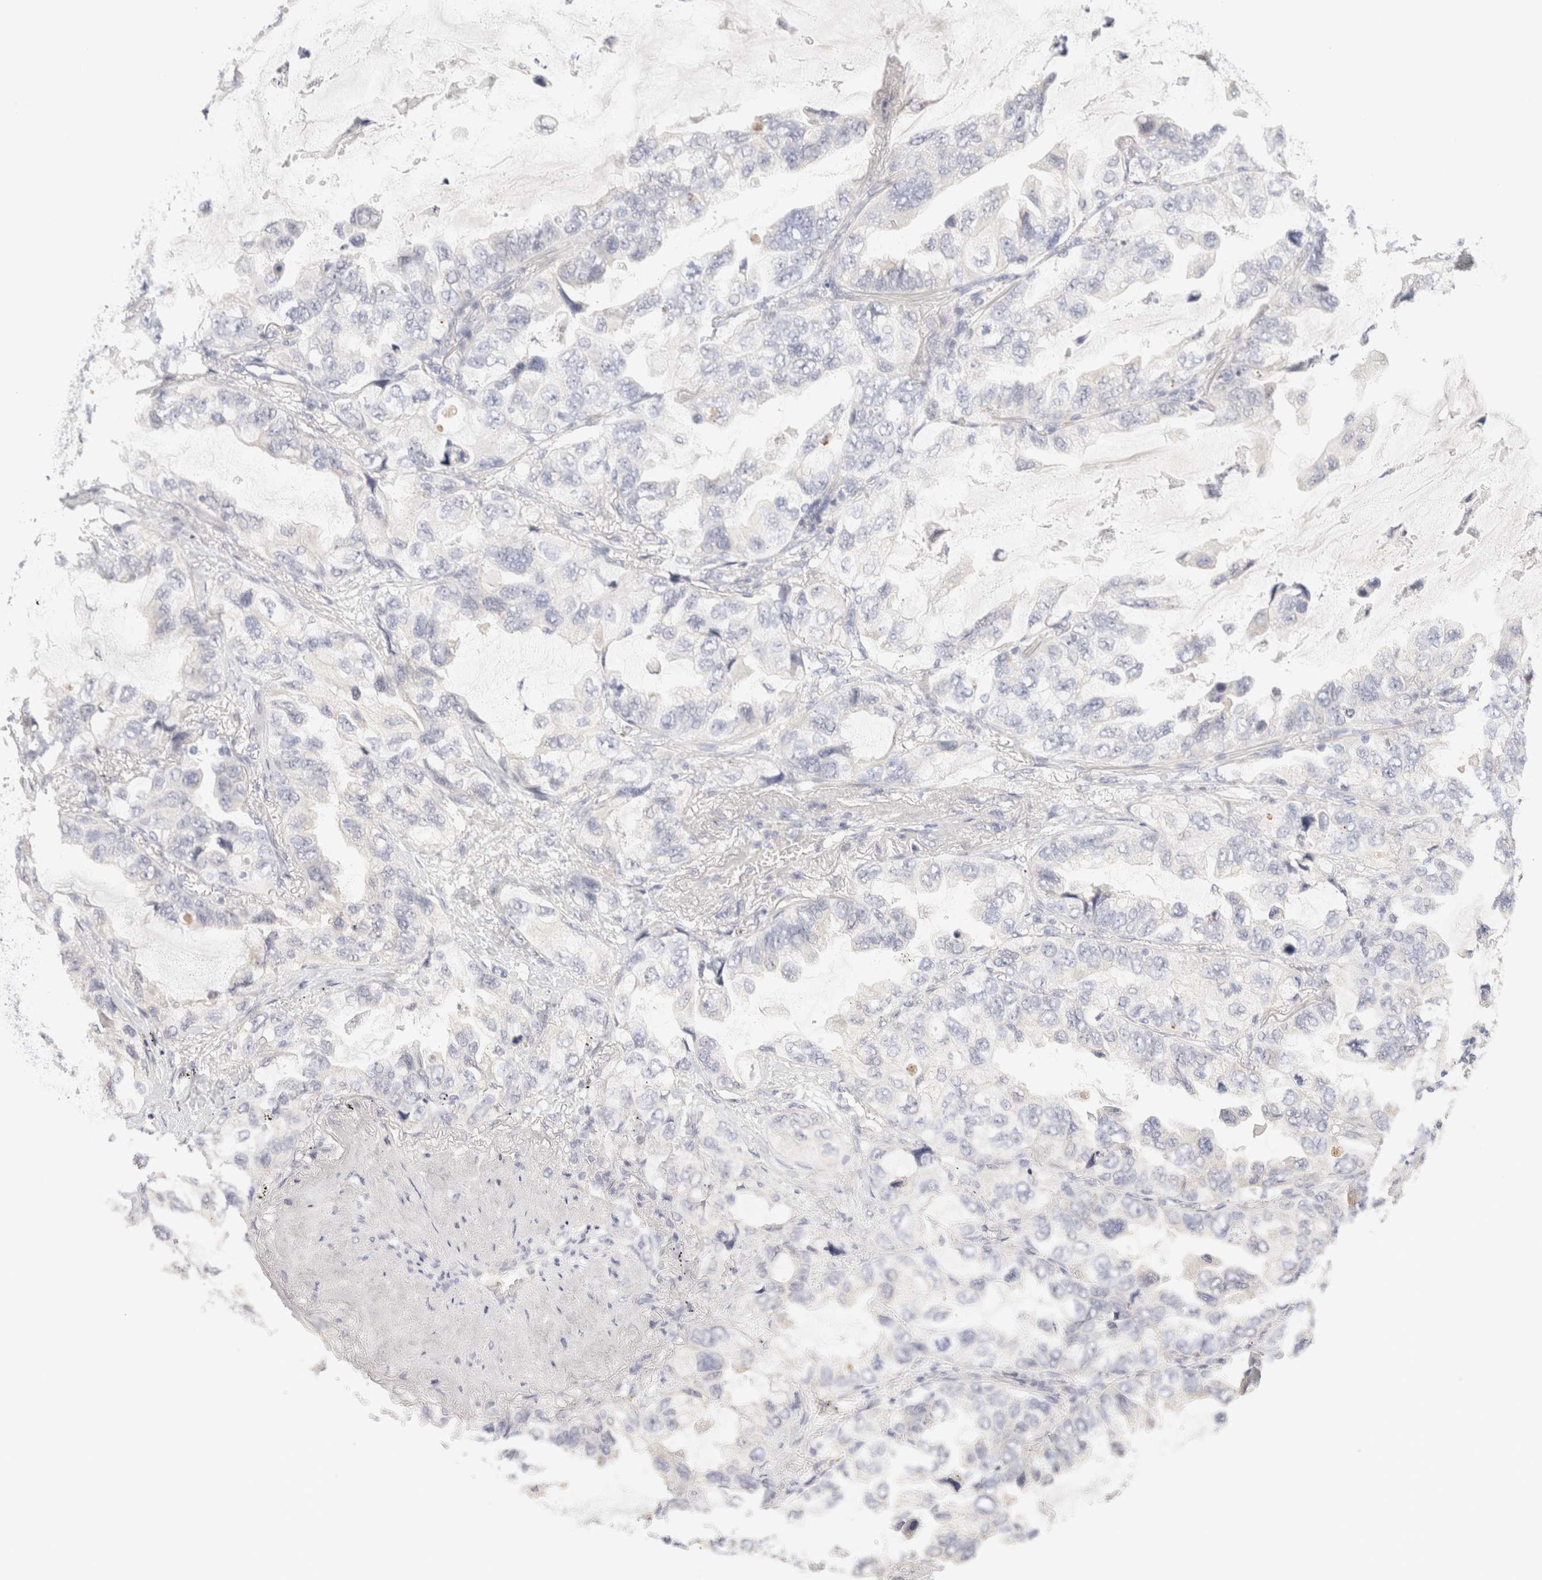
{"staining": {"intensity": "negative", "quantity": "none", "location": "none"}, "tissue": "lung cancer", "cell_type": "Tumor cells", "image_type": "cancer", "snomed": [{"axis": "morphology", "description": "Squamous cell carcinoma, NOS"}, {"axis": "topography", "description": "Lung"}], "caption": "A histopathology image of lung cancer stained for a protein exhibits no brown staining in tumor cells. (Stains: DAB (3,3'-diaminobenzidine) immunohistochemistry with hematoxylin counter stain, Microscopy: brightfield microscopy at high magnification).", "gene": "SCGB2A2", "patient": {"sex": "female", "age": 73}}